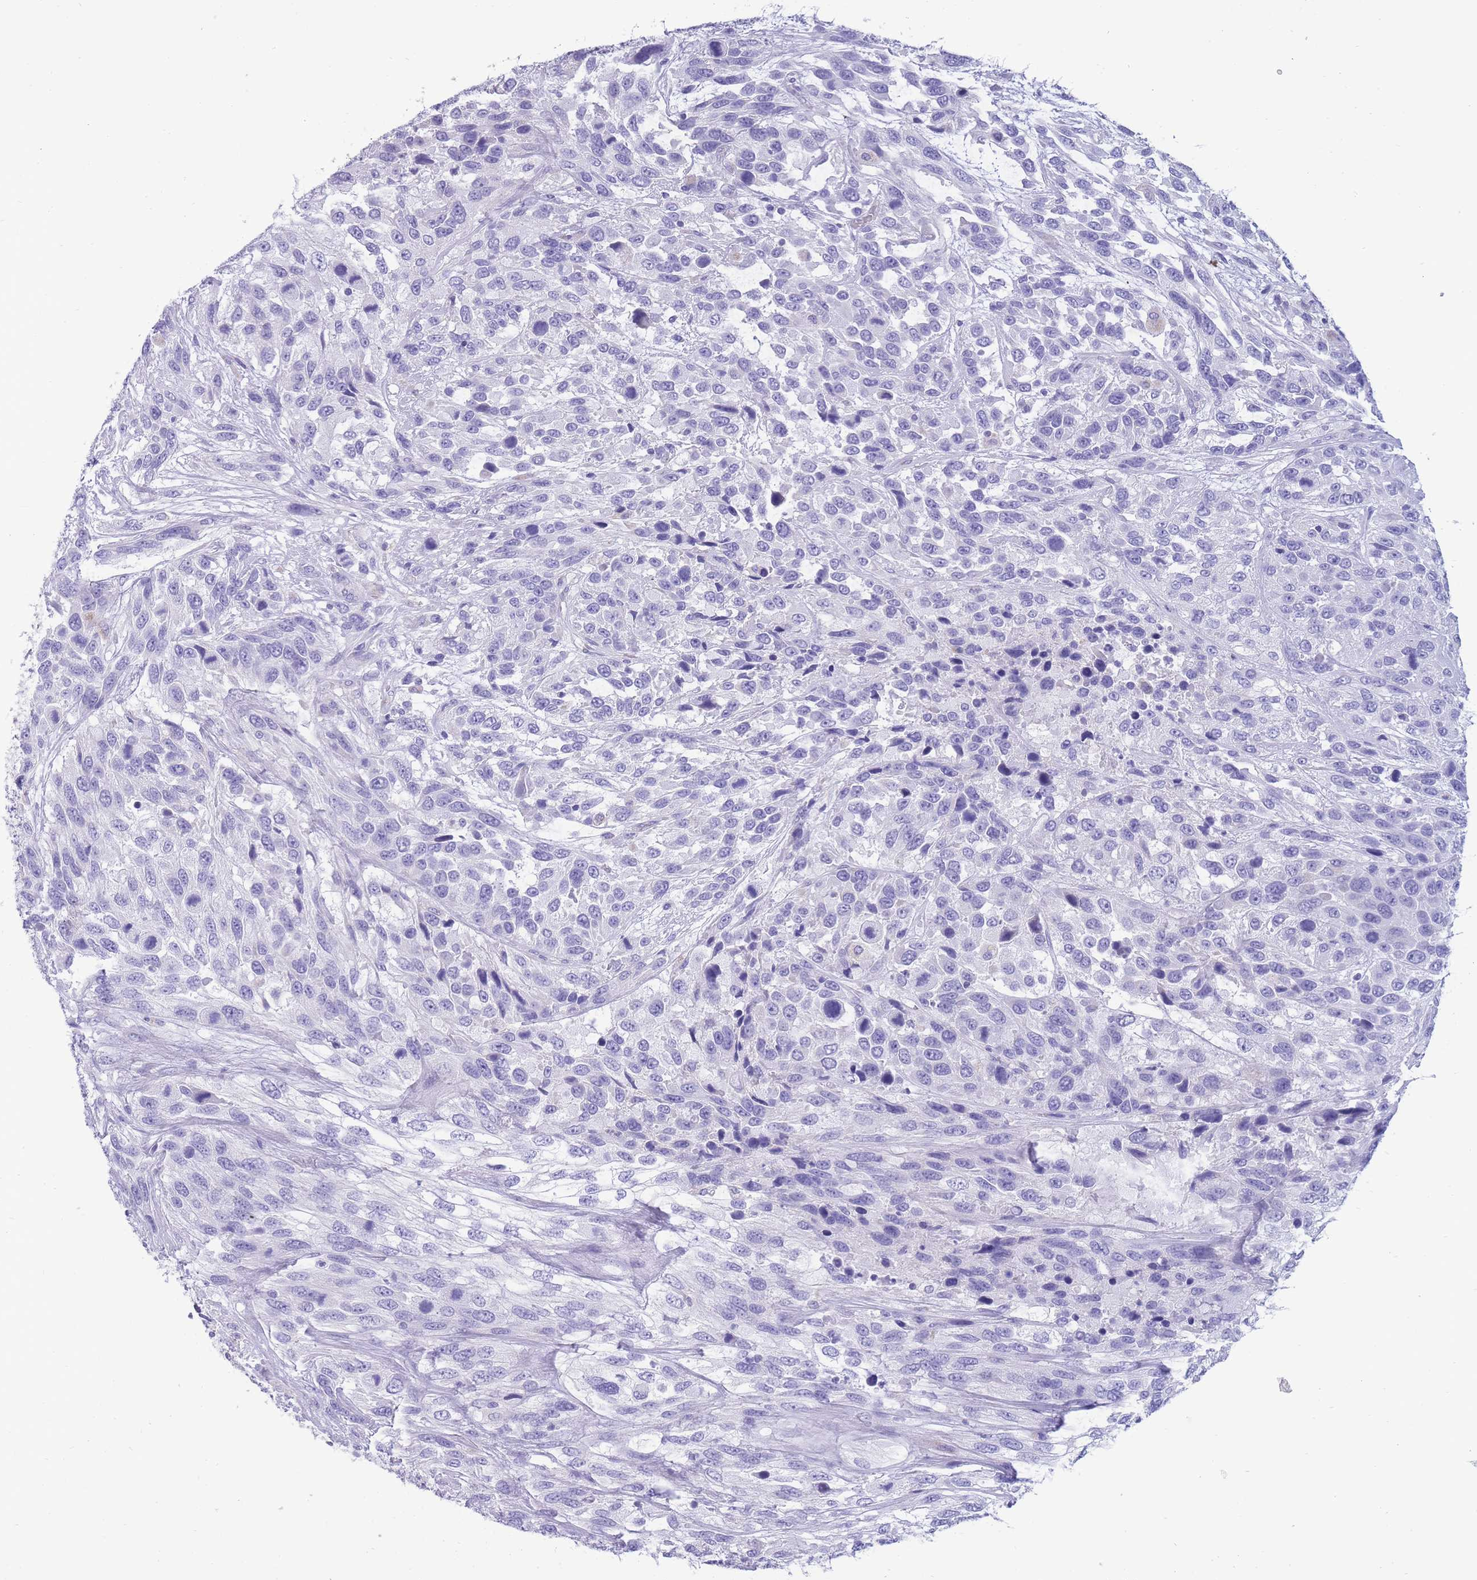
{"staining": {"intensity": "negative", "quantity": "none", "location": "none"}, "tissue": "urothelial cancer", "cell_type": "Tumor cells", "image_type": "cancer", "snomed": [{"axis": "morphology", "description": "Urothelial carcinoma, High grade"}, {"axis": "topography", "description": "Urinary bladder"}], "caption": "A micrograph of urothelial cancer stained for a protein demonstrates no brown staining in tumor cells.", "gene": "INTS2", "patient": {"sex": "female", "age": 70}}